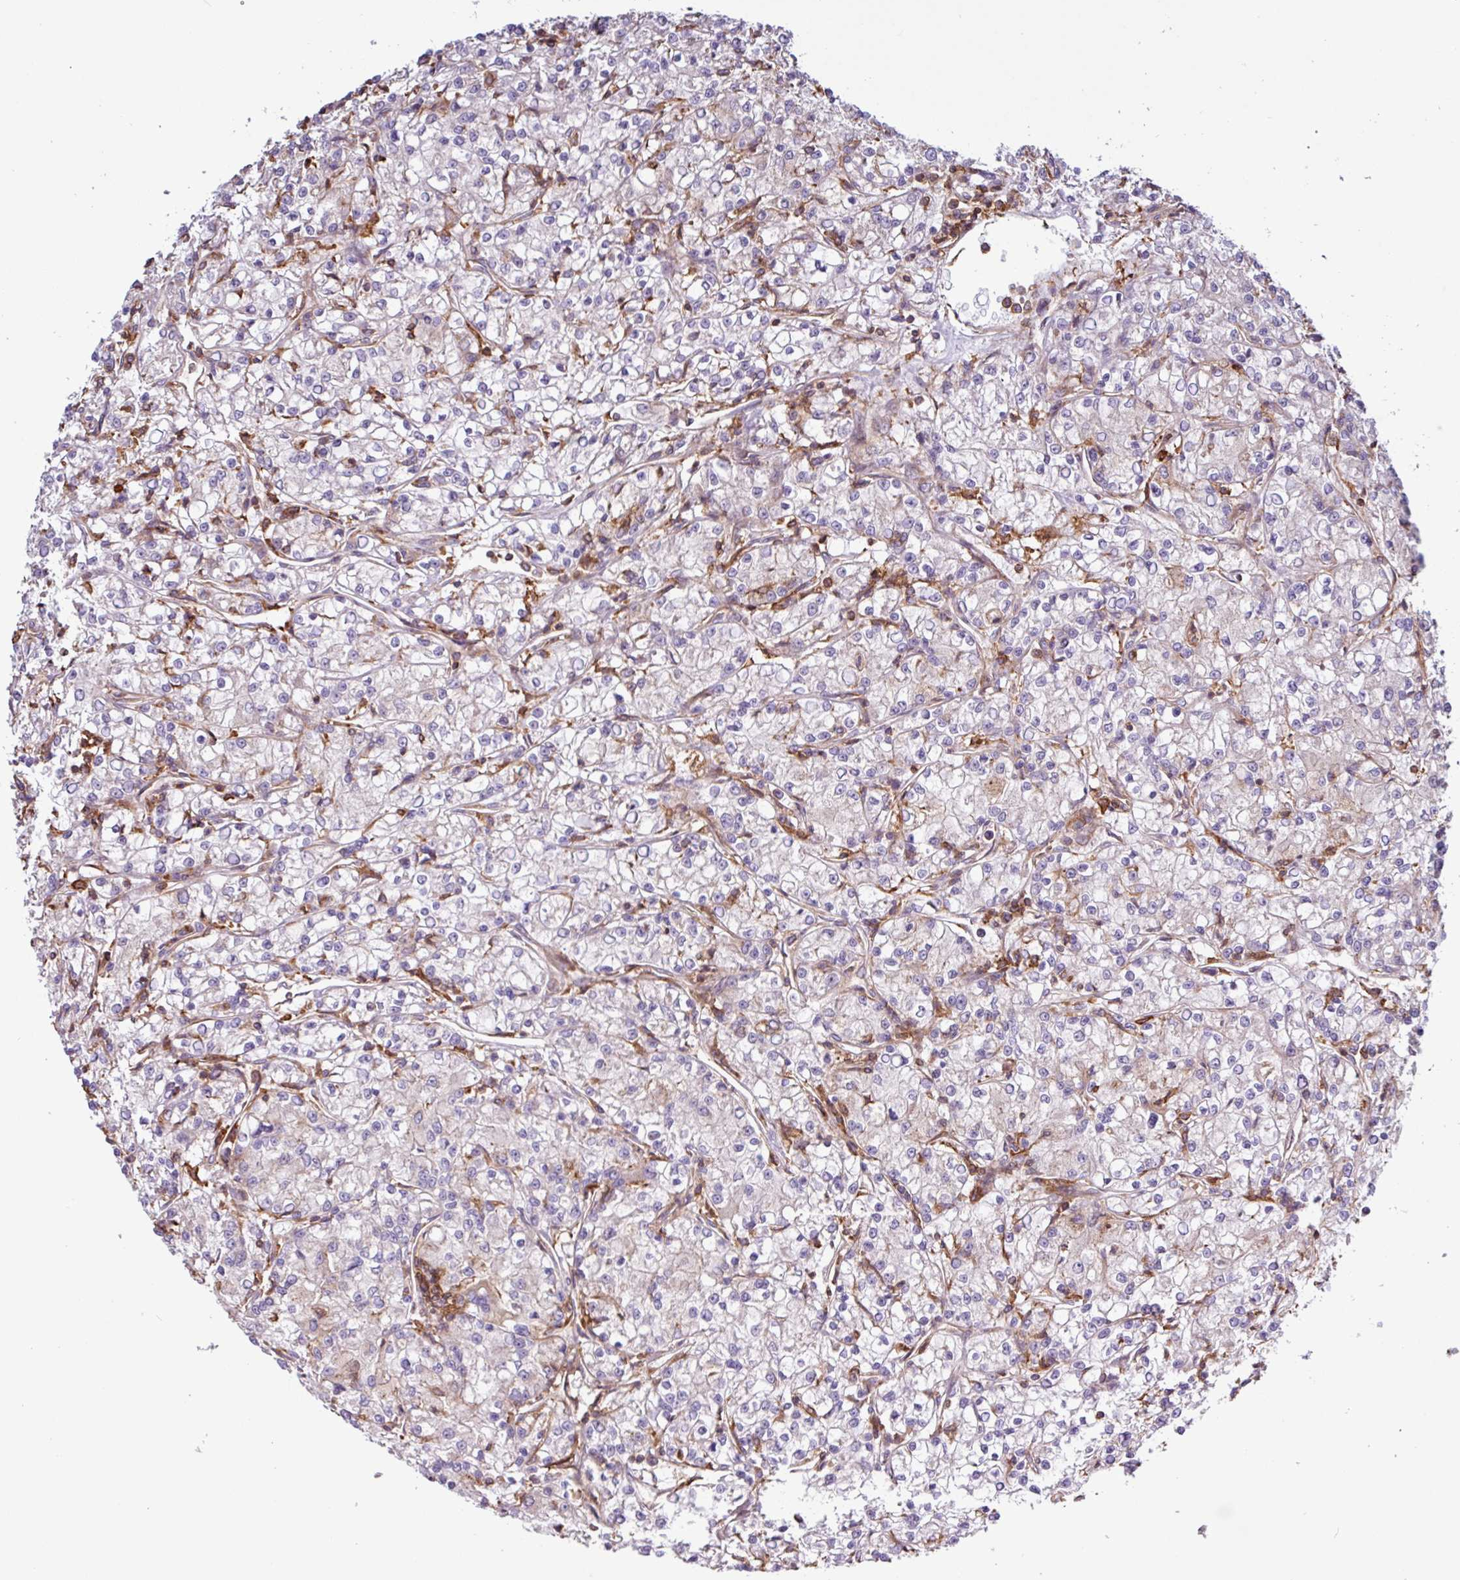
{"staining": {"intensity": "weak", "quantity": "<25%", "location": "cytoplasmic/membranous"}, "tissue": "renal cancer", "cell_type": "Tumor cells", "image_type": "cancer", "snomed": [{"axis": "morphology", "description": "Adenocarcinoma, NOS"}, {"axis": "topography", "description": "Kidney"}], "caption": "Tumor cells are negative for brown protein staining in adenocarcinoma (renal).", "gene": "ACTR3", "patient": {"sex": "female", "age": 59}}